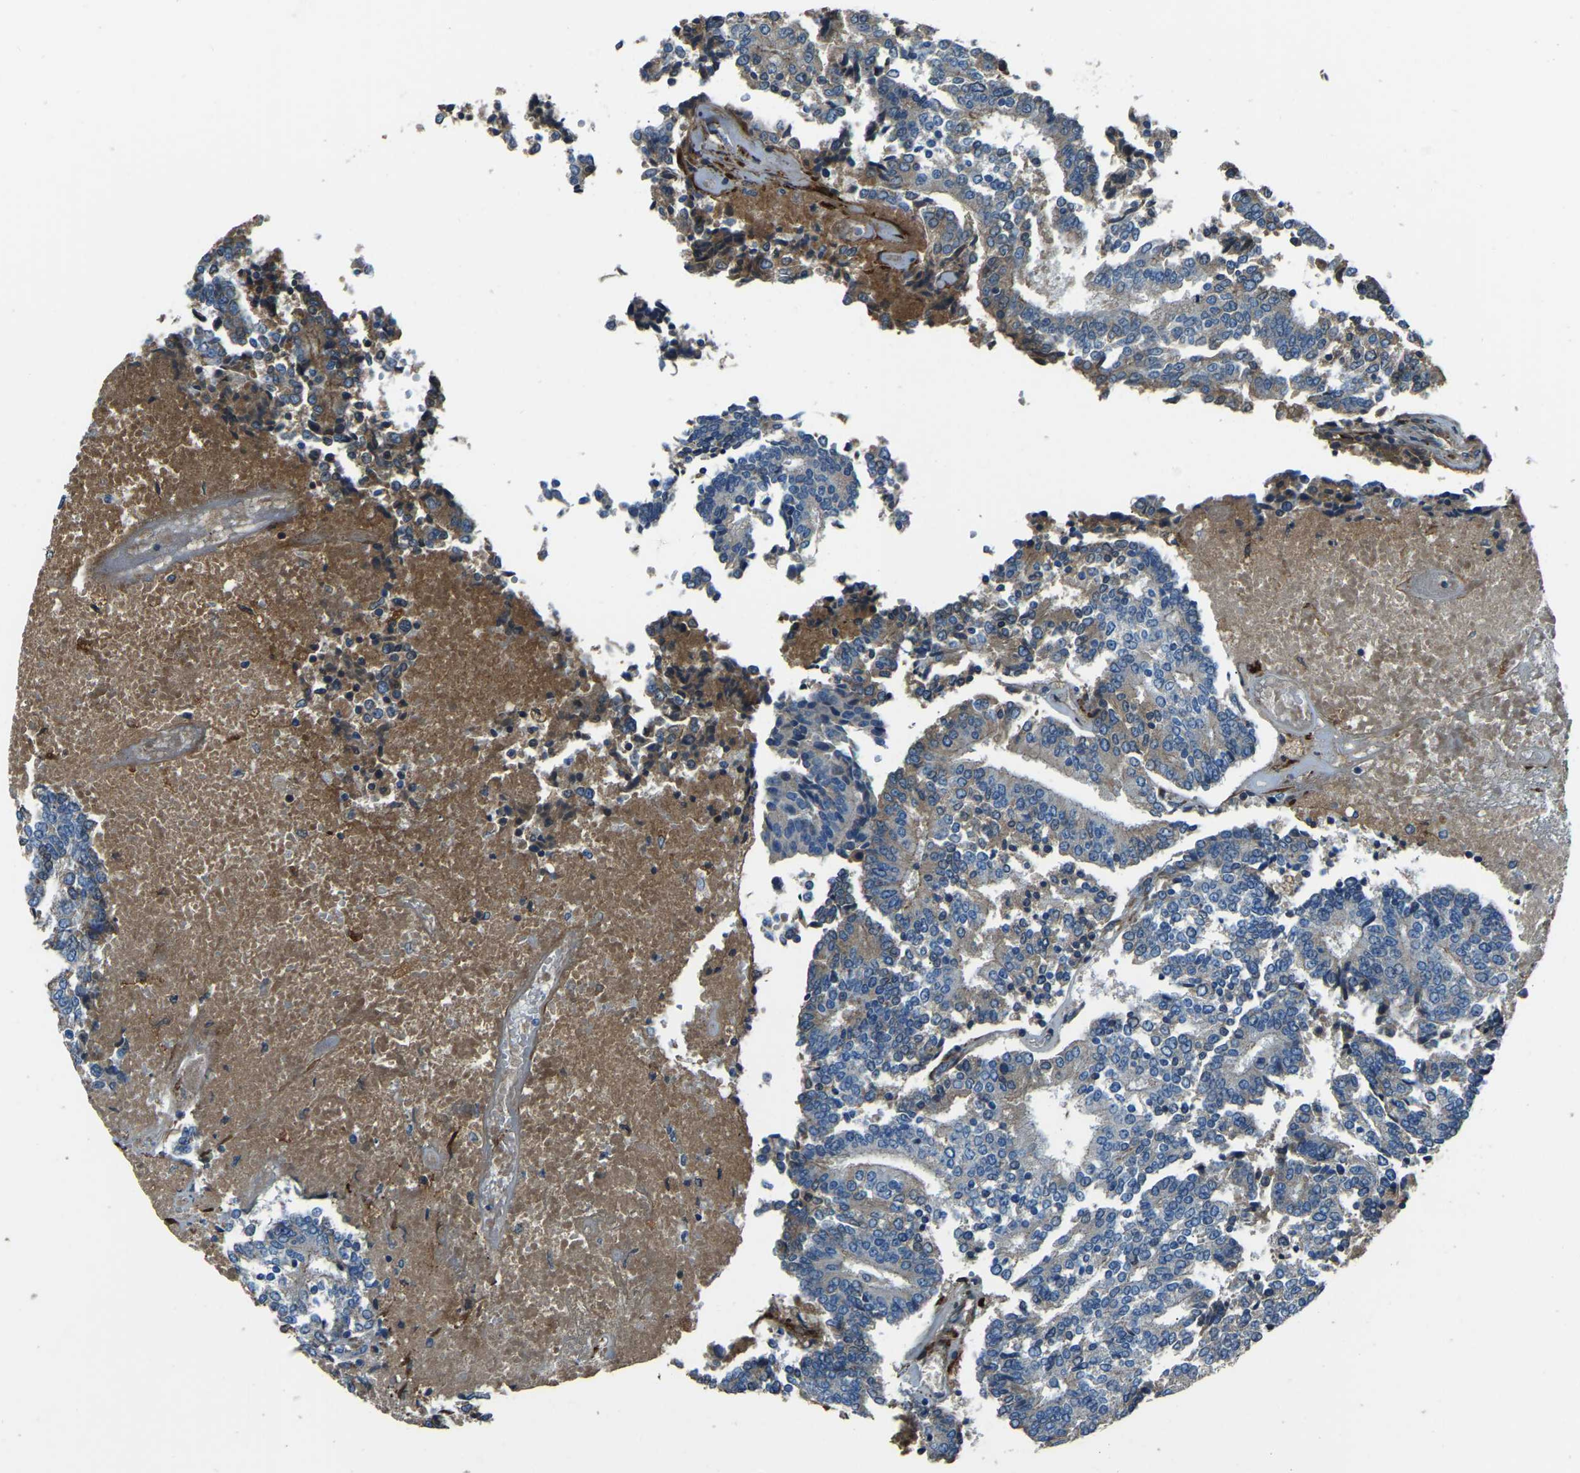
{"staining": {"intensity": "weak", "quantity": "<25%", "location": "cytoplasmic/membranous"}, "tissue": "prostate cancer", "cell_type": "Tumor cells", "image_type": "cancer", "snomed": [{"axis": "morphology", "description": "Normal tissue, NOS"}, {"axis": "morphology", "description": "Adenocarcinoma, High grade"}, {"axis": "topography", "description": "Prostate"}, {"axis": "topography", "description": "Seminal veicle"}], "caption": "Immunohistochemical staining of human prostate cancer (high-grade adenocarcinoma) shows no significant staining in tumor cells. Nuclei are stained in blue.", "gene": "COL3A1", "patient": {"sex": "male", "age": 55}}